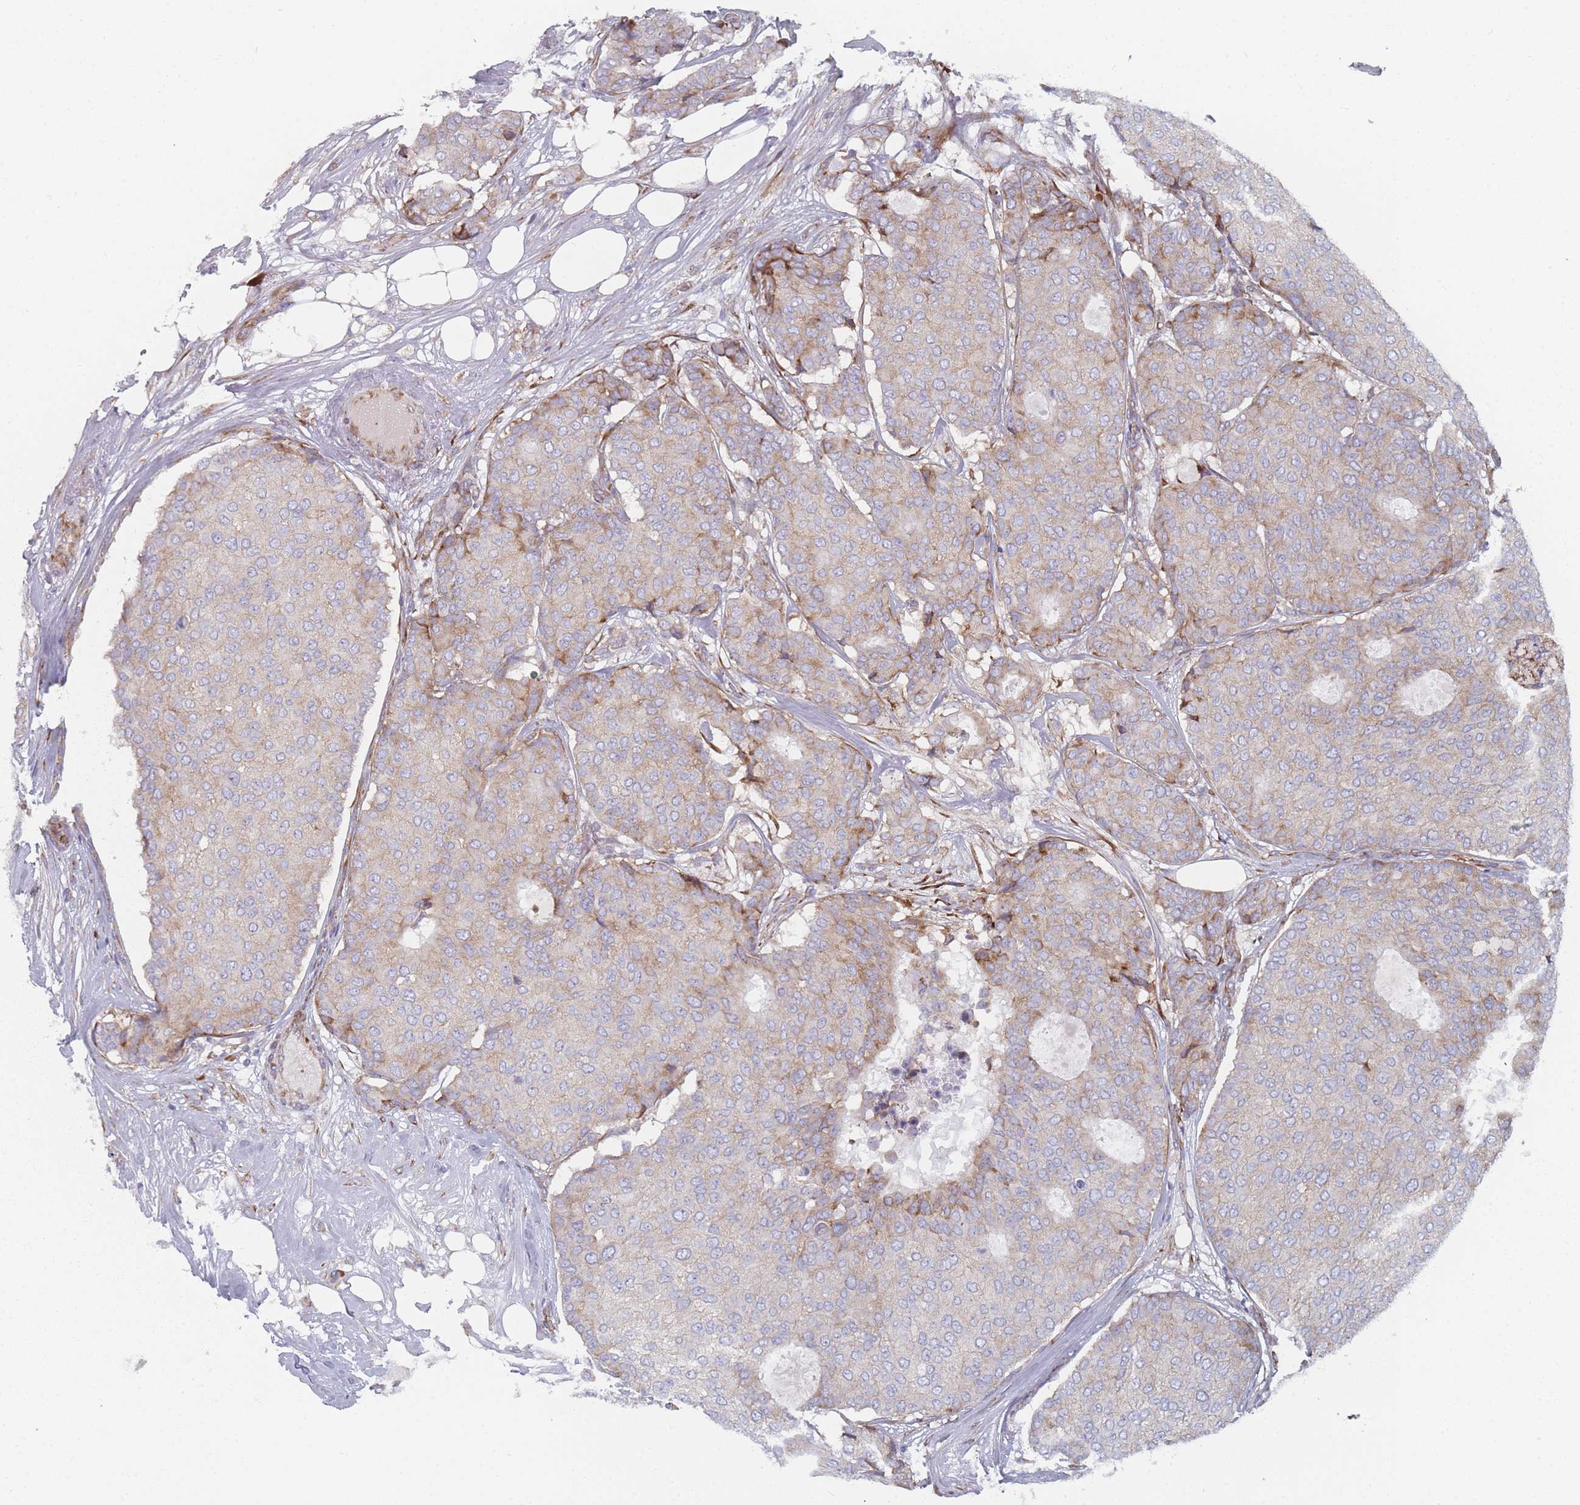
{"staining": {"intensity": "moderate", "quantity": "<25%", "location": "cytoplasmic/membranous"}, "tissue": "breast cancer", "cell_type": "Tumor cells", "image_type": "cancer", "snomed": [{"axis": "morphology", "description": "Duct carcinoma"}, {"axis": "topography", "description": "Breast"}], "caption": "This photomicrograph reveals immunohistochemistry staining of breast cancer (intraductal carcinoma), with low moderate cytoplasmic/membranous expression in about <25% of tumor cells.", "gene": "CACNG5", "patient": {"sex": "female", "age": 75}}